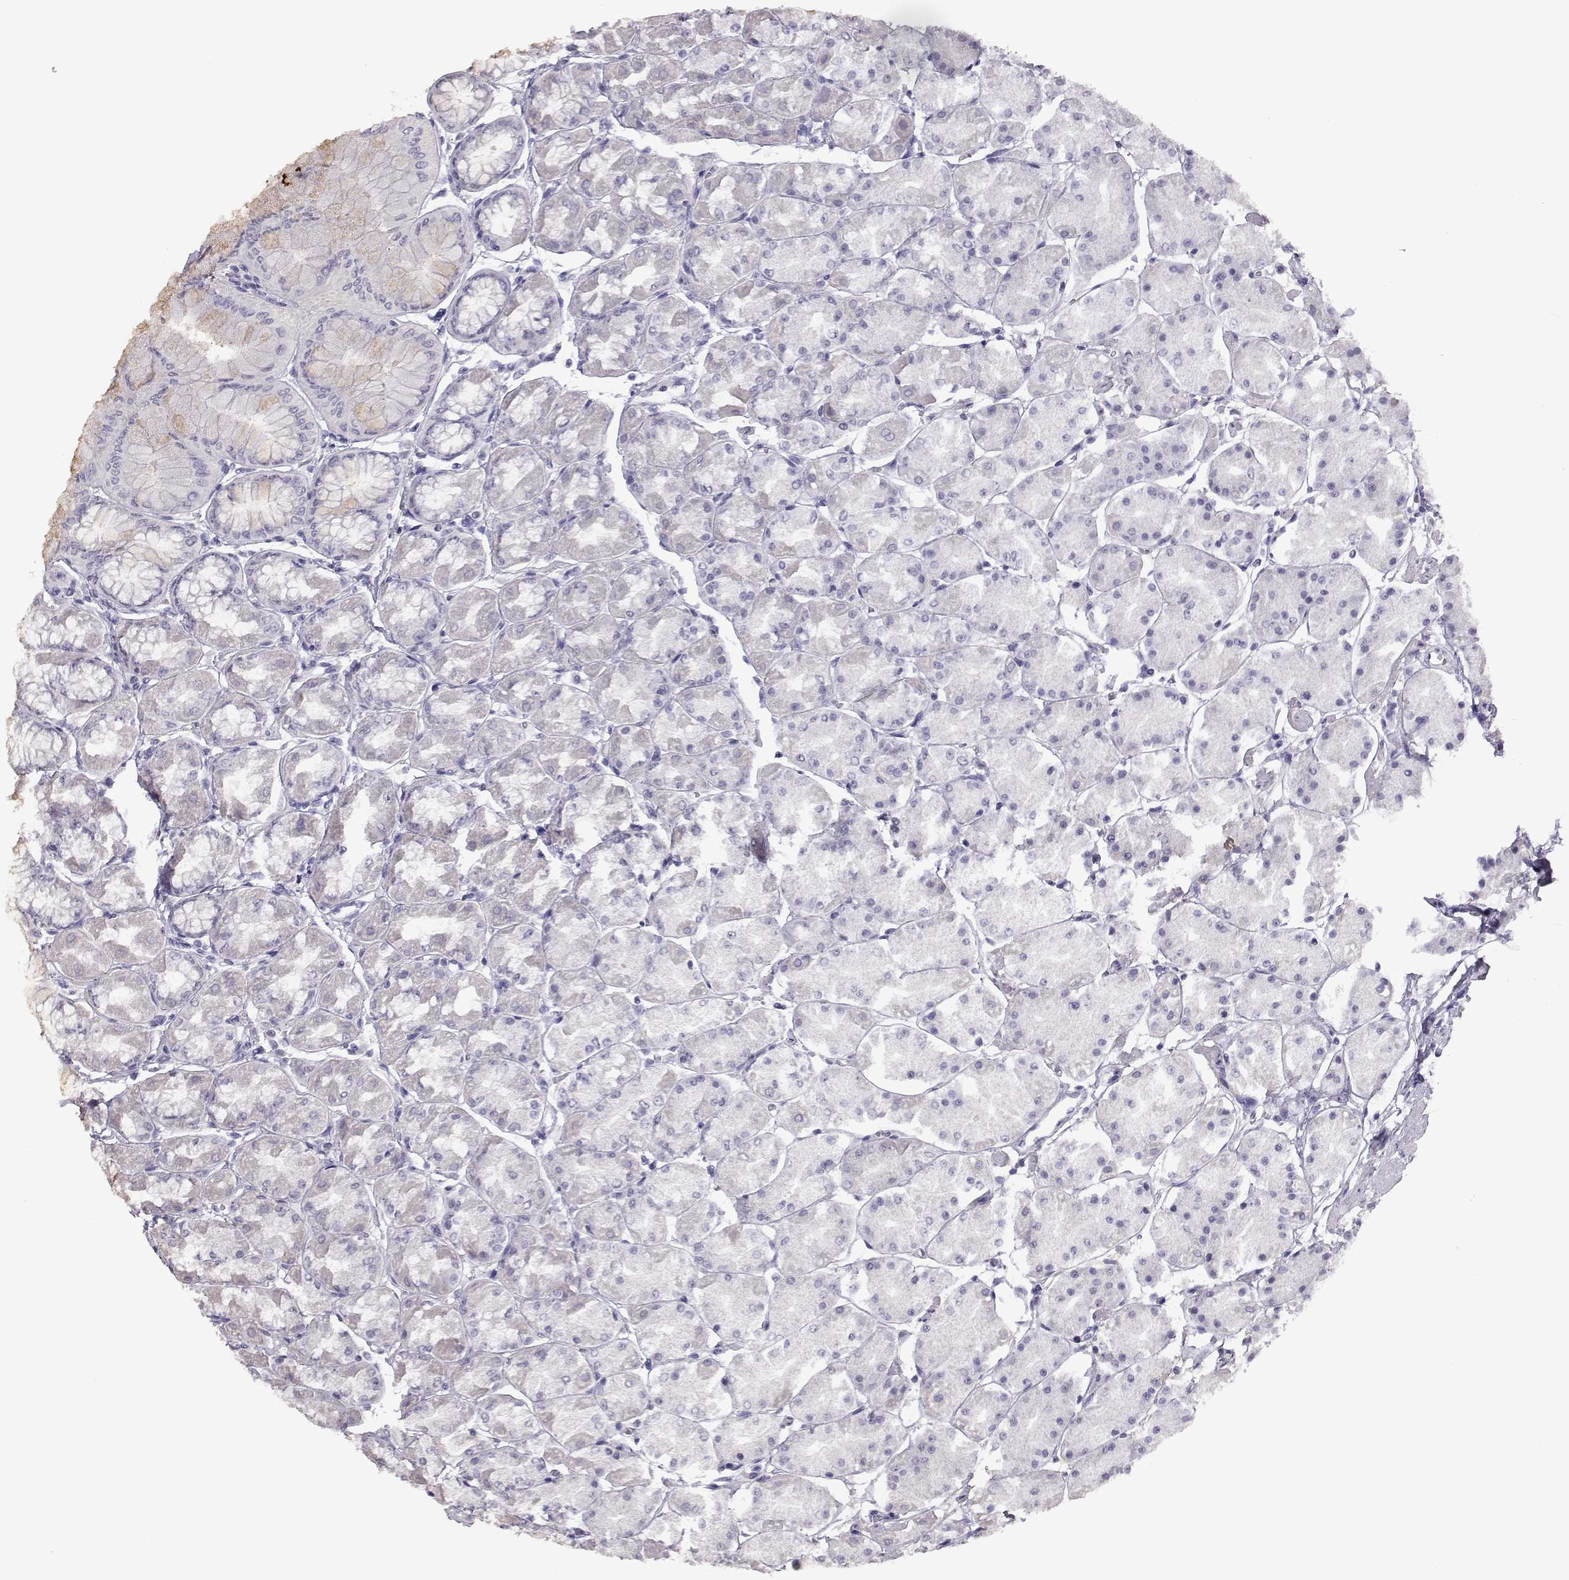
{"staining": {"intensity": "negative", "quantity": "none", "location": "none"}, "tissue": "stomach", "cell_type": "Glandular cells", "image_type": "normal", "snomed": [{"axis": "morphology", "description": "Normal tissue, NOS"}, {"axis": "topography", "description": "Stomach, upper"}], "caption": "This is a histopathology image of immunohistochemistry staining of unremarkable stomach, which shows no staining in glandular cells. (Brightfield microscopy of DAB immunohistochemistry (IHC) at high magnification).", "gene": "PMCH", "patient": {"sex": "male", "age": 60}}